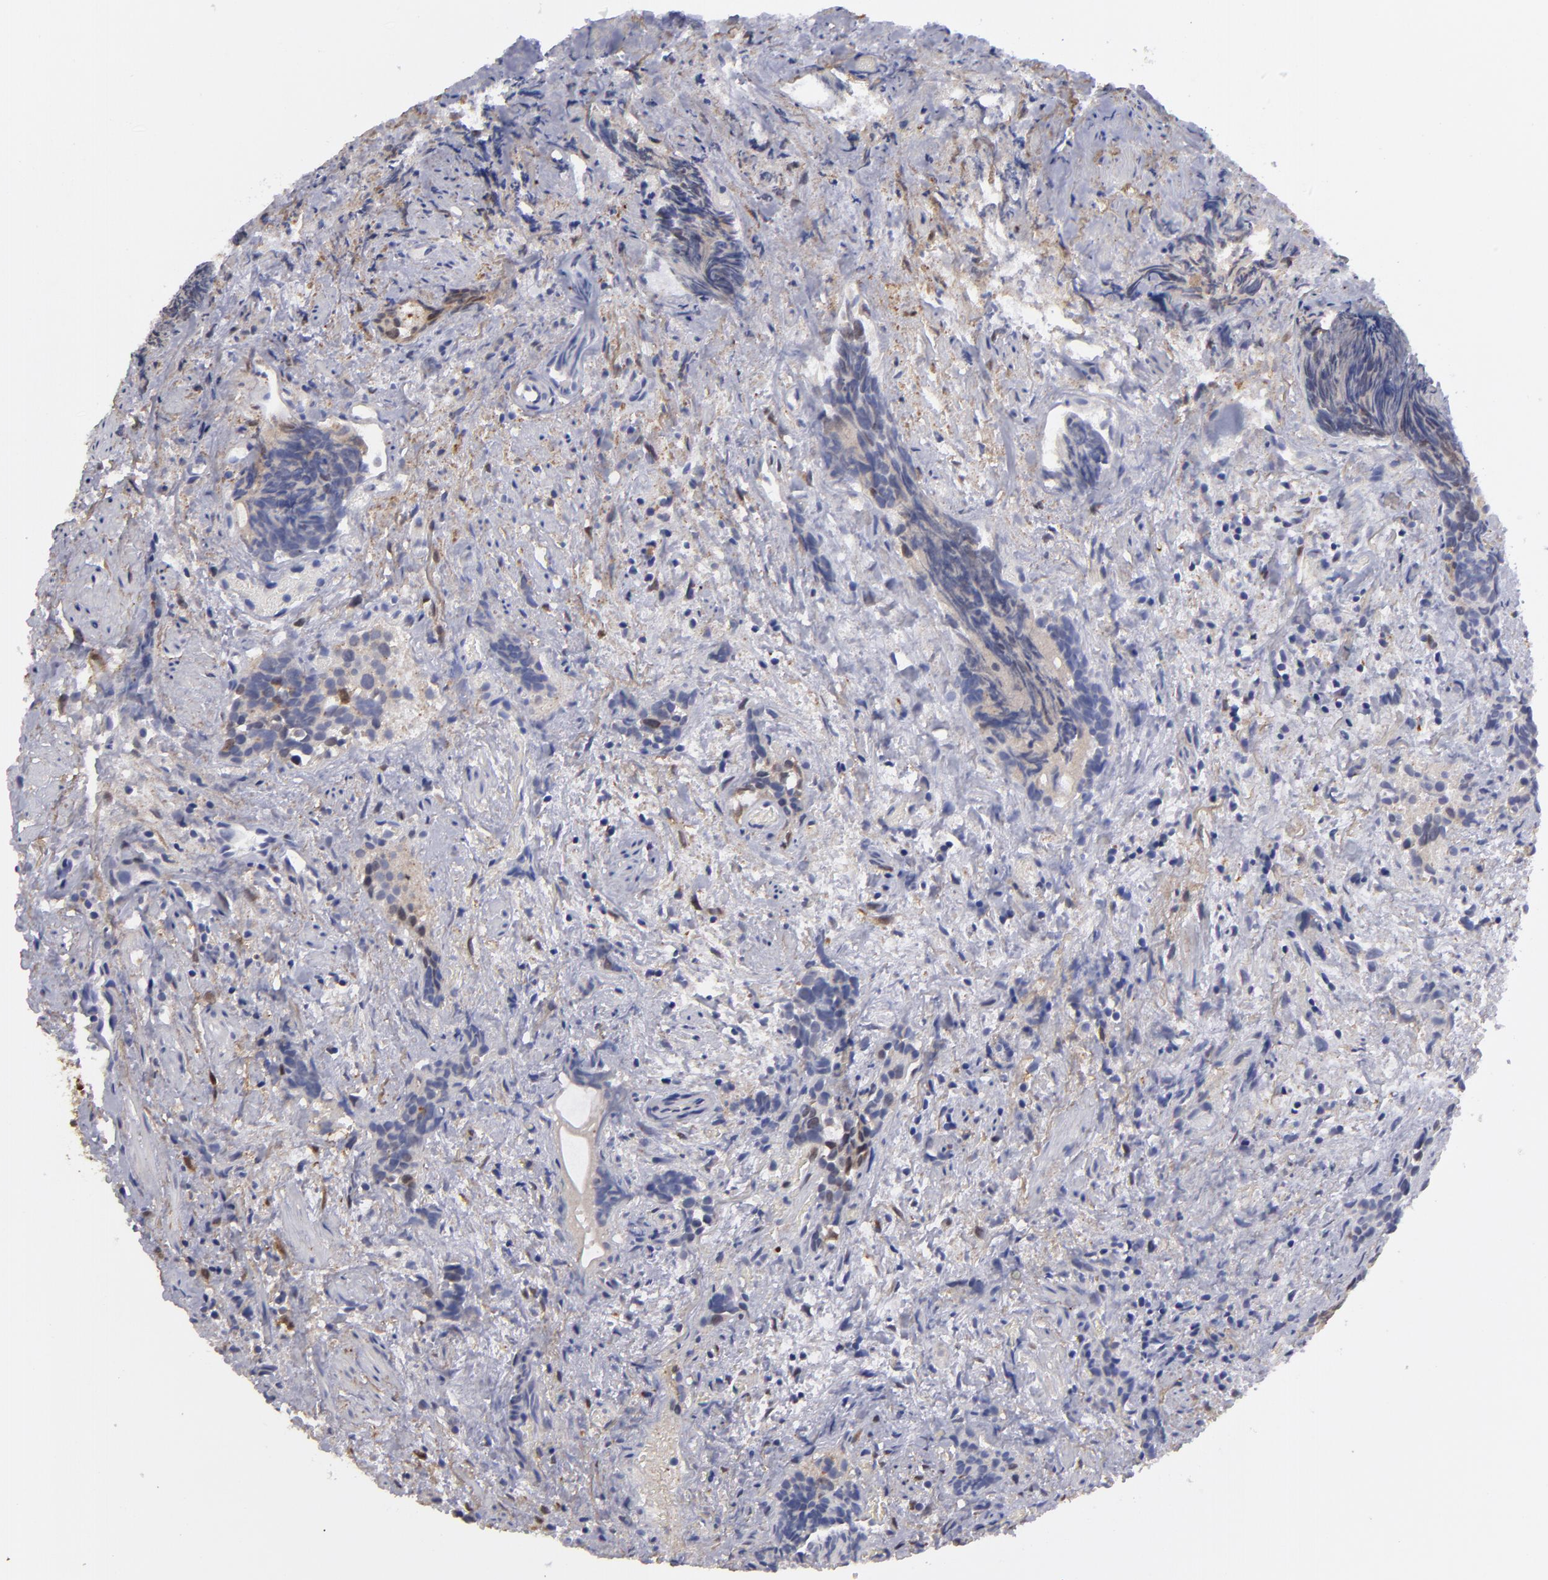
{"staining": {"intensity": "moderate", "quantity": "25%-75%", "location": "cytoplasmic/membranous"}, "tissue": "urothelial cancer", "cell_type": "Tumor cells", "image_type": "cancer", "snomed": [{"axis": "morphology", "description": "Urothelial carcinoma, High grade"}, {"axis": "topography", "description": "Urinary bladder"}], "caption": "The image exhibits immunohistochemical staining of urothelial carcinoma (high-grade). There is moderate cytoplasmic/membranous positivity is seen in approximately 25%-75% of tumor cells. (DAB IHC, brown staining for protein, blue staining for nuclei).", "gene": "EFS", "patient": {"sex": "female", "age": 78}}